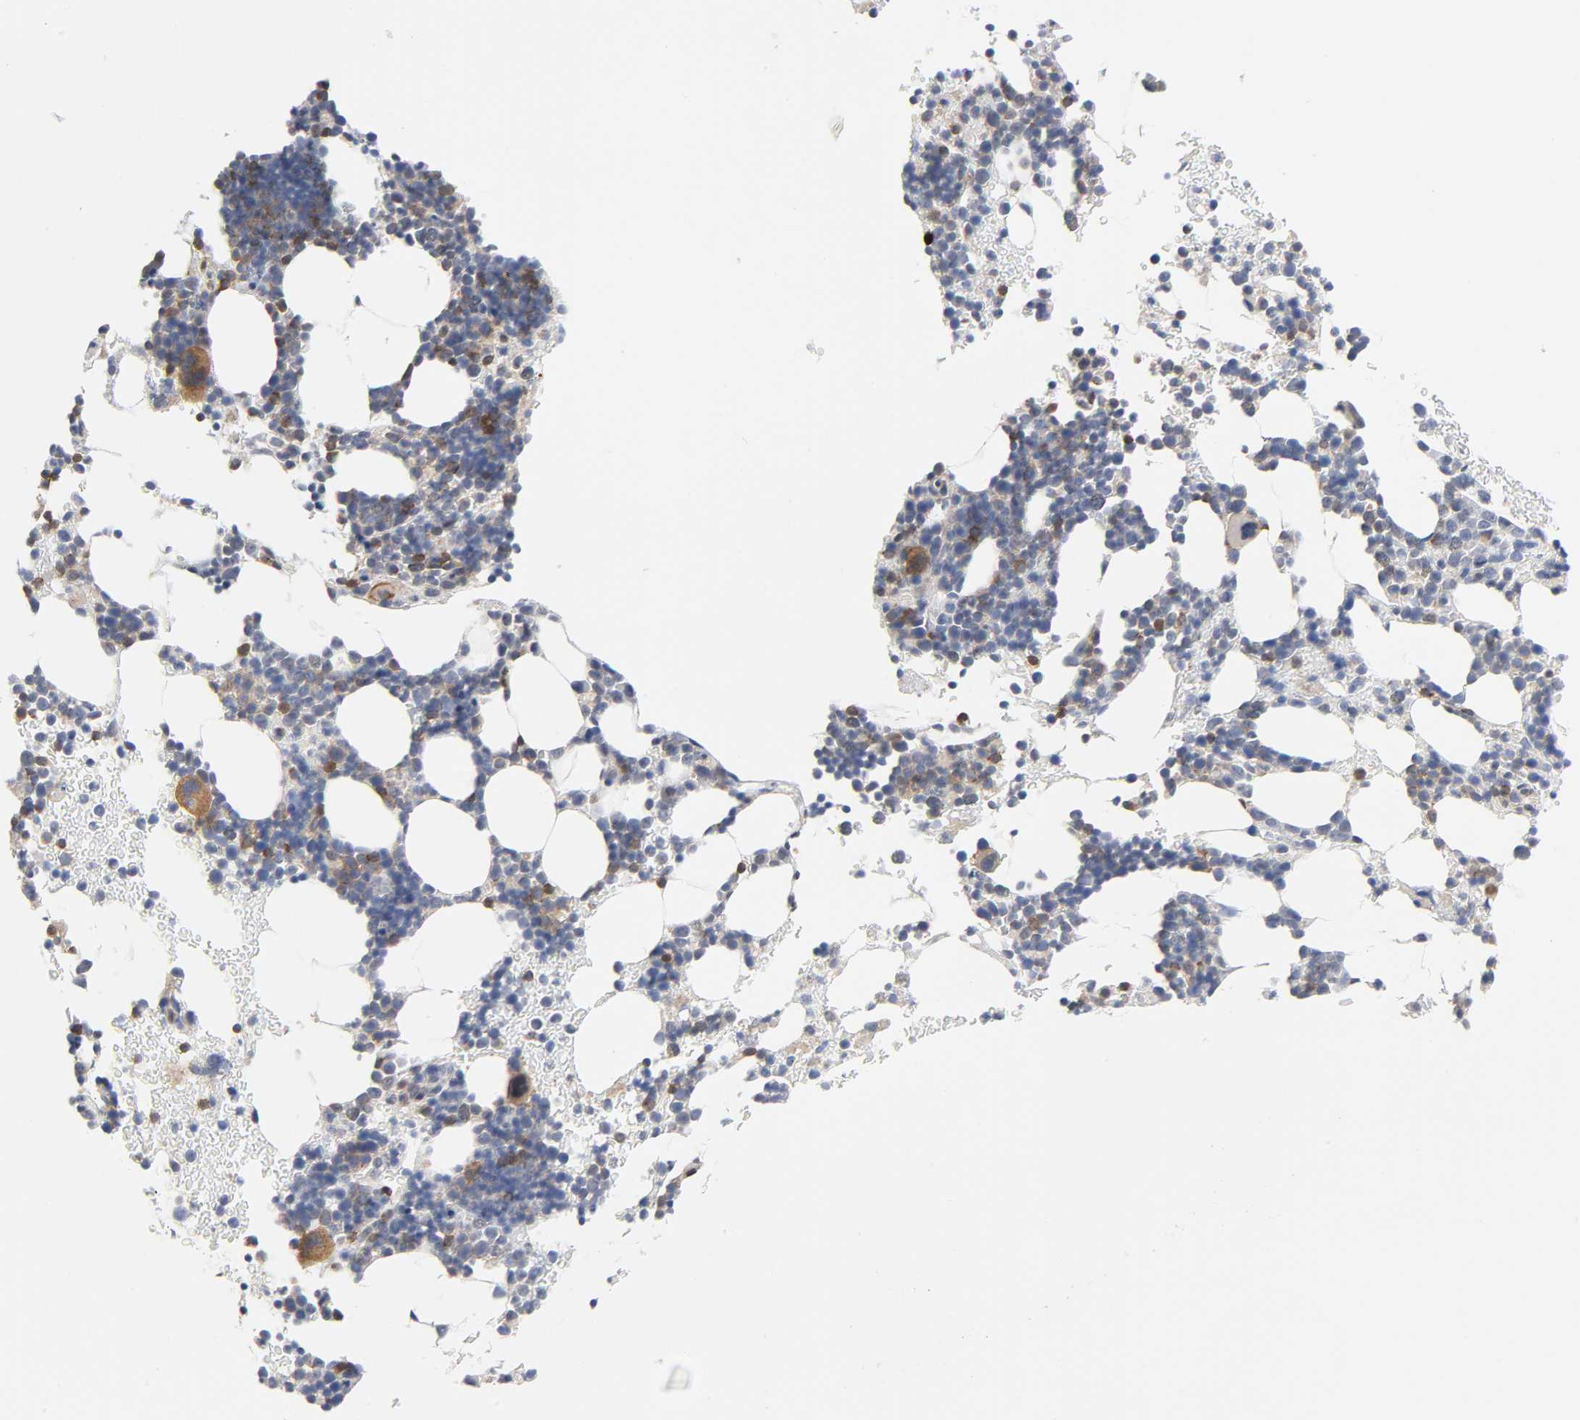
{"staining": {"intensity": "moderate", "quantity": "25%-75%", "location": "cytoplasmic/membranous"}, "tissue": "bone marrow", "cell_type": "Hematopoietic cells", "image_type": "normal", "snomed": [{"axis": "morphology", "description": "Normal tissue, NOS"}, {"axis": "topography", "description": "Bone marrow"}], "caption": "Protein staining of normal bone marrow demonstrates moderate cytoplasmic/membranous staining in about 25%-75% of hematopoietic cells.", "gene": "NFATC1", "patient": {"sex": "male", "age": 17}}